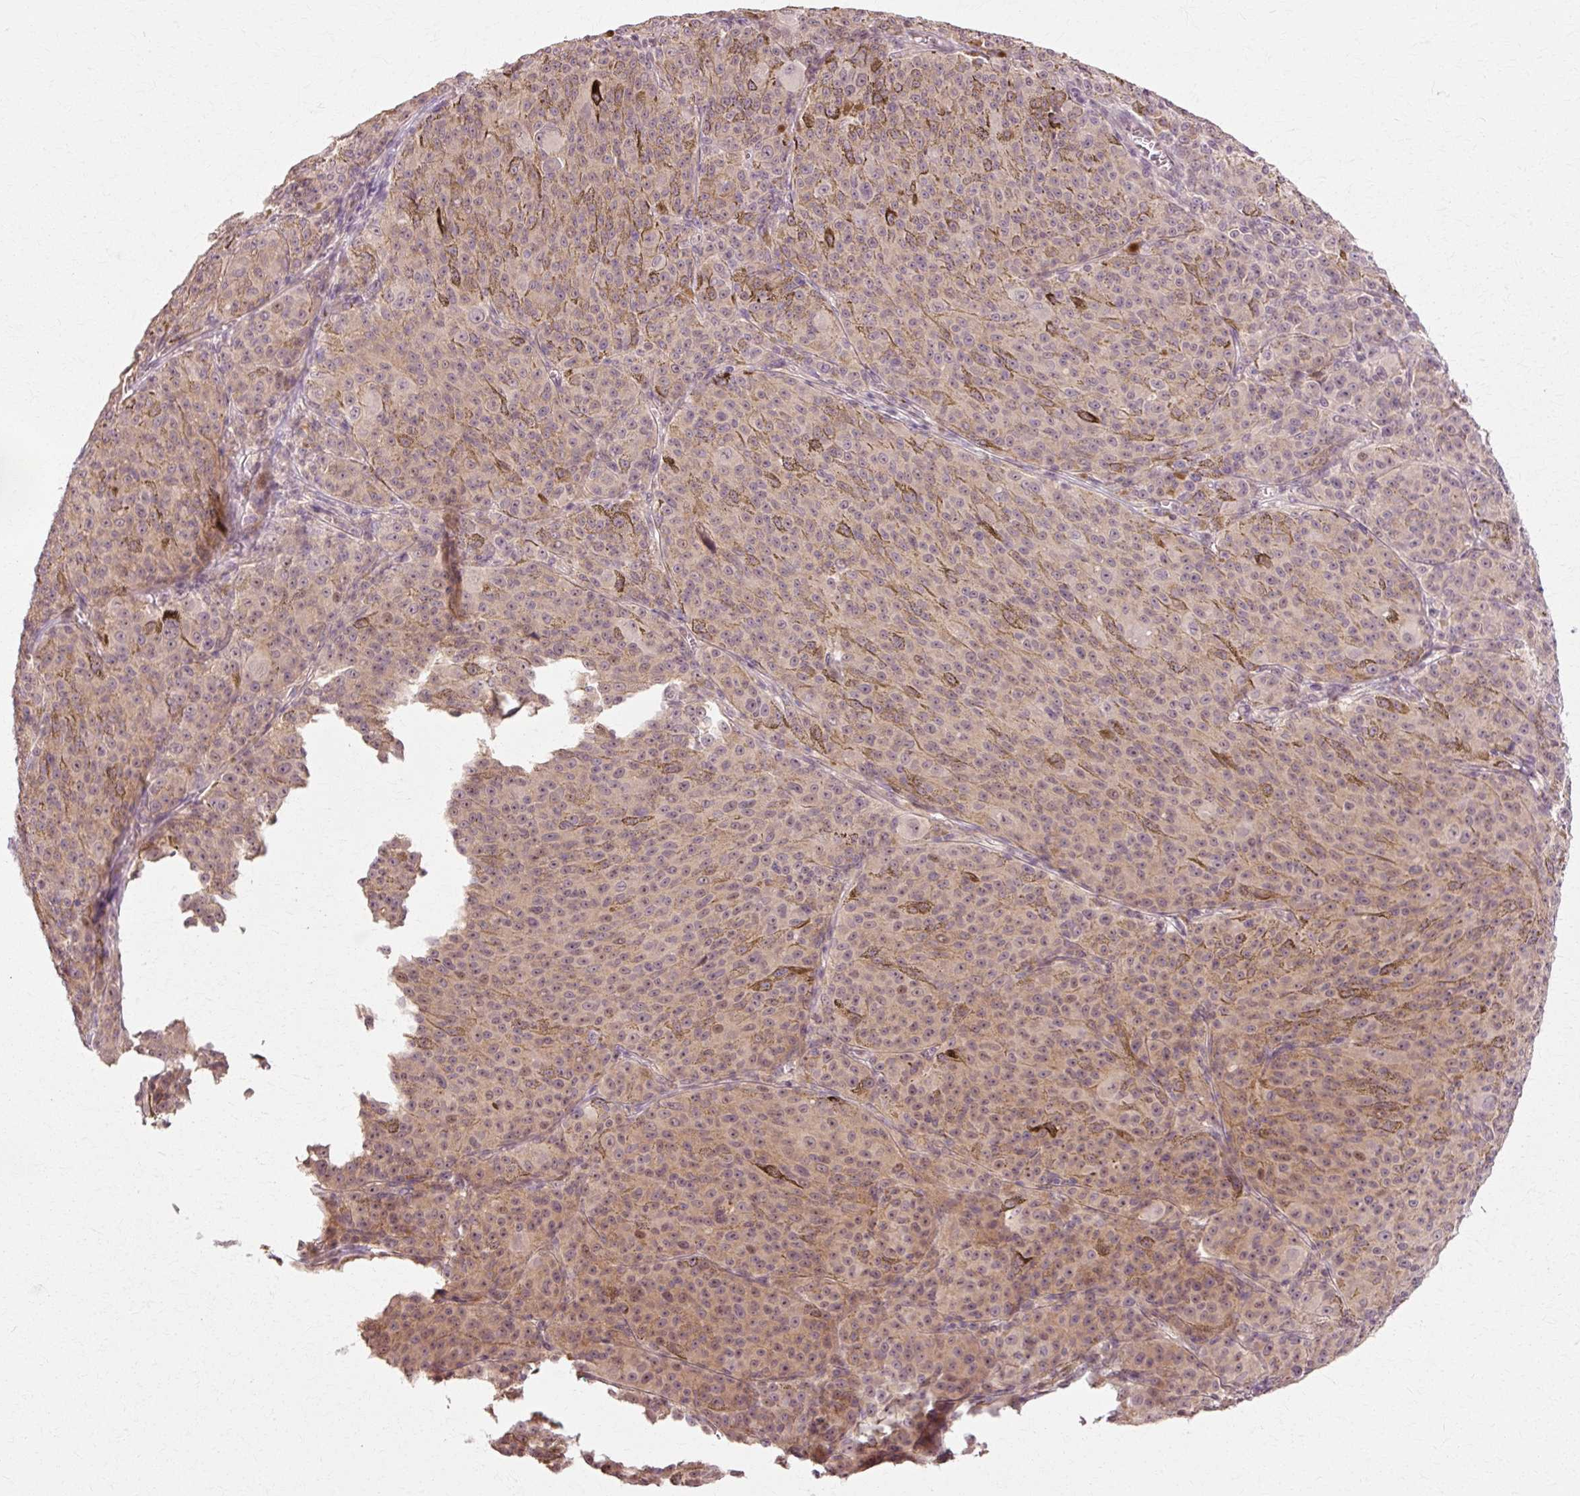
{"staining": {"intensity": "moderate", "quantity": "<25%", "location": "cytoplasmic/membranous"}, "tissue": "melanoma", "cell_type": "Tumor cells", "image_type": "cancer", "snomed": [{"axis": "morphology", "description": "Malignant melanoma, NOS"}, {"axis": "topography", "description": "Skin"}], "caption": "Immunohistochemical staining of human malignant melanoma exhibits moderate cytoplasmic/membranous protein positivity in about <25% of tumor cells.", "gene": "RGPD5", "patient": {"sex": "female", "age": 52}}